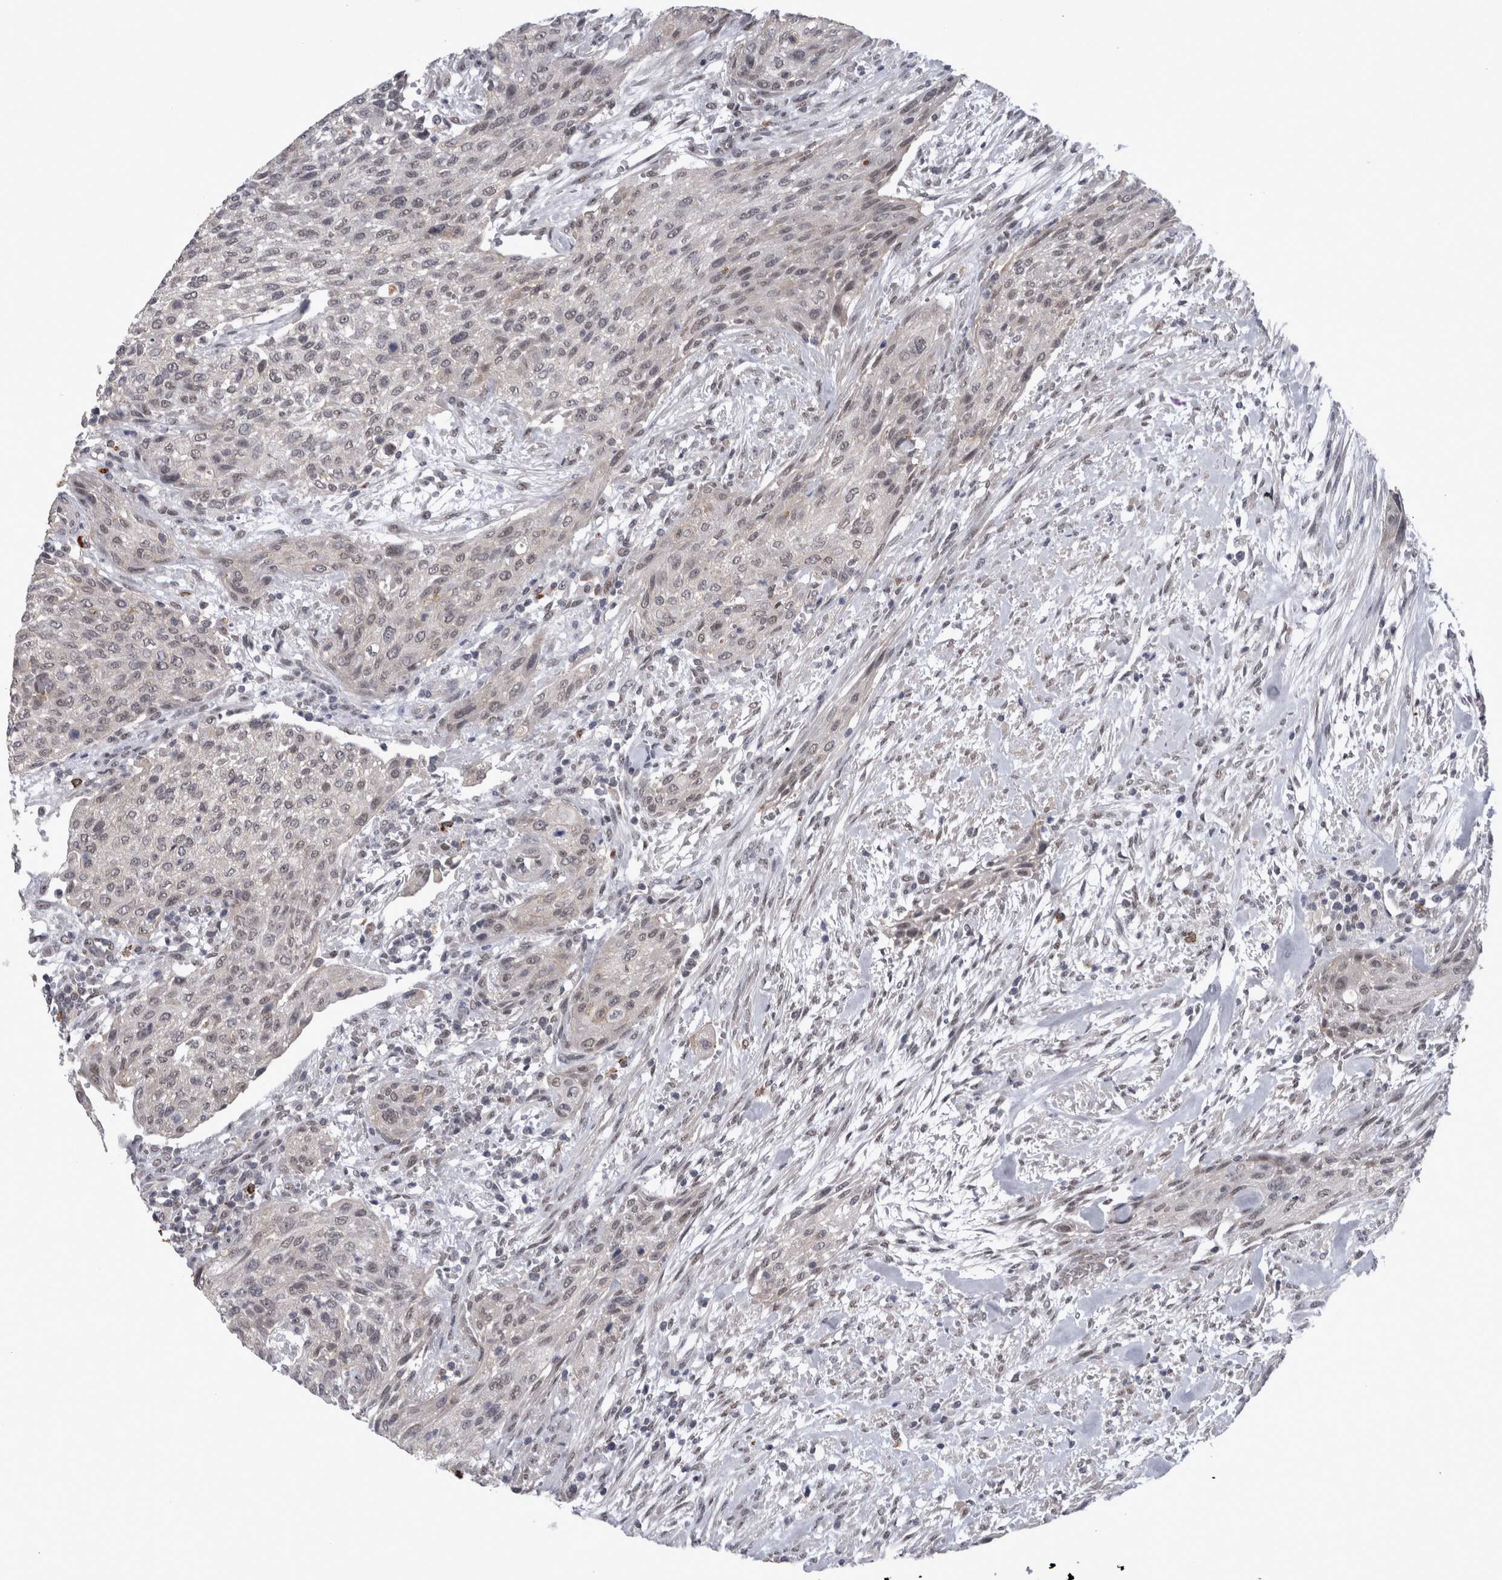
{"staining": {"intensity": "weak", "quantity": ">75%", "location": "nuclear"}, "tissue": "urothelial cancer", "cell_type": "Tumor cells", "image_type": "cancer", "snomed": [{"axis": "morphology", "description": "Urothelial carcinoma, Low grade"}, {"axis": "morphology", "description": "Urothelial carcinoma, High grade"}, {"axis": "topography", "description": "Urinary bladder"}], "caption": "Protein expression analysis of human urothelial cancer reveals weak nuclear staining in approximately >75% of tumor cells.", "gene": "PEBP4", "patient": {"sex": "male", "age": 35}}